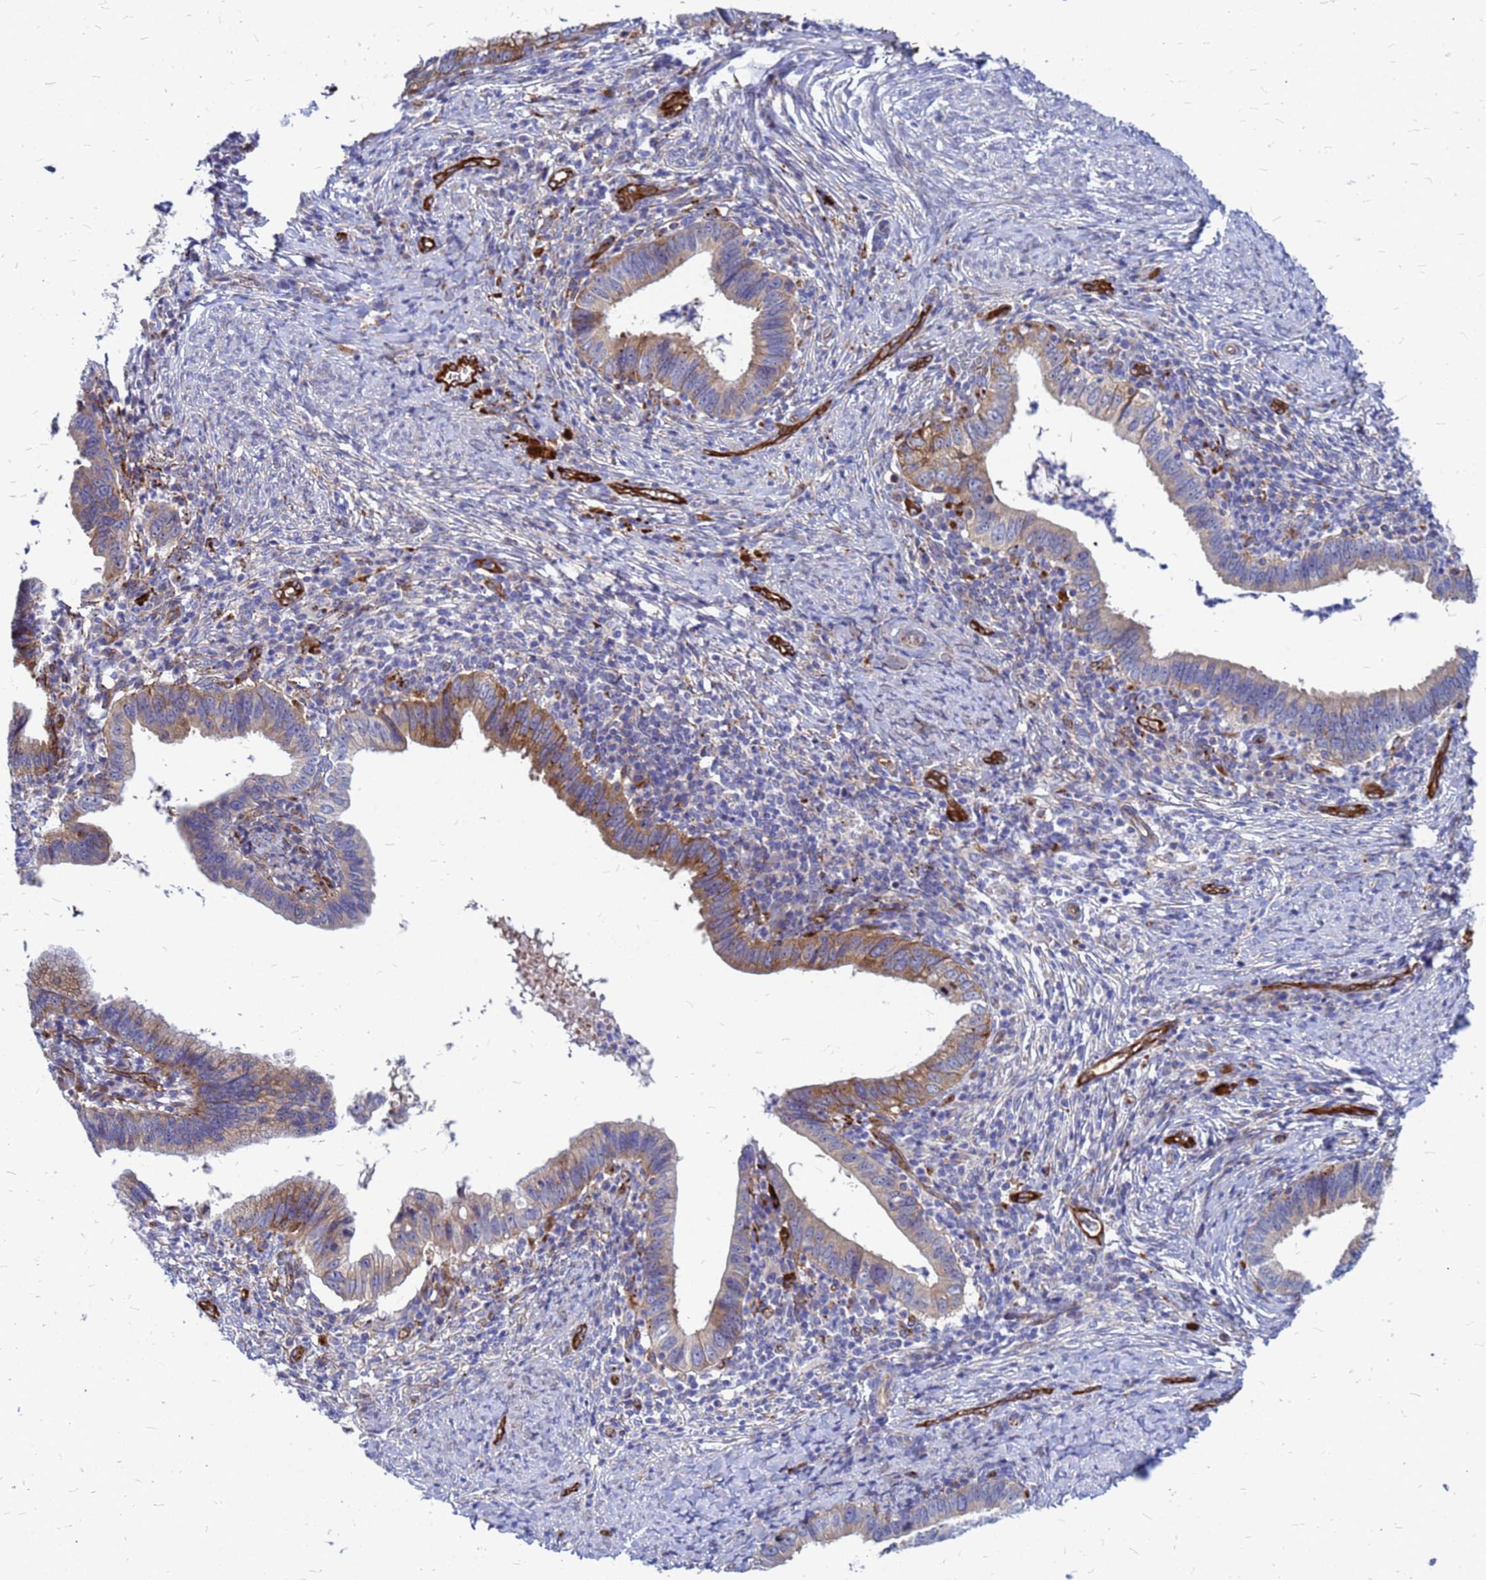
{"staining": {"intensity": "moderate", "quantity": "<25%", "location": "cytoplasmic/membranous"}, "tissue": "cervical cancer", "cell_type": "Tumor cells", "image_type": "cancer", "snomed": [{"axis": "morphology", "description": "Adenocarcinoma, NOS"}, {"axis": "topography", "description": "Cervix"}], "caption": "Tumor cells show low levels of moderate cytoplasmic/membranous staining in approximately <25% of cells in human cervical cancer.", "gene": "NOSTRIN", "patient": {"sex": "female", "age": 36}}